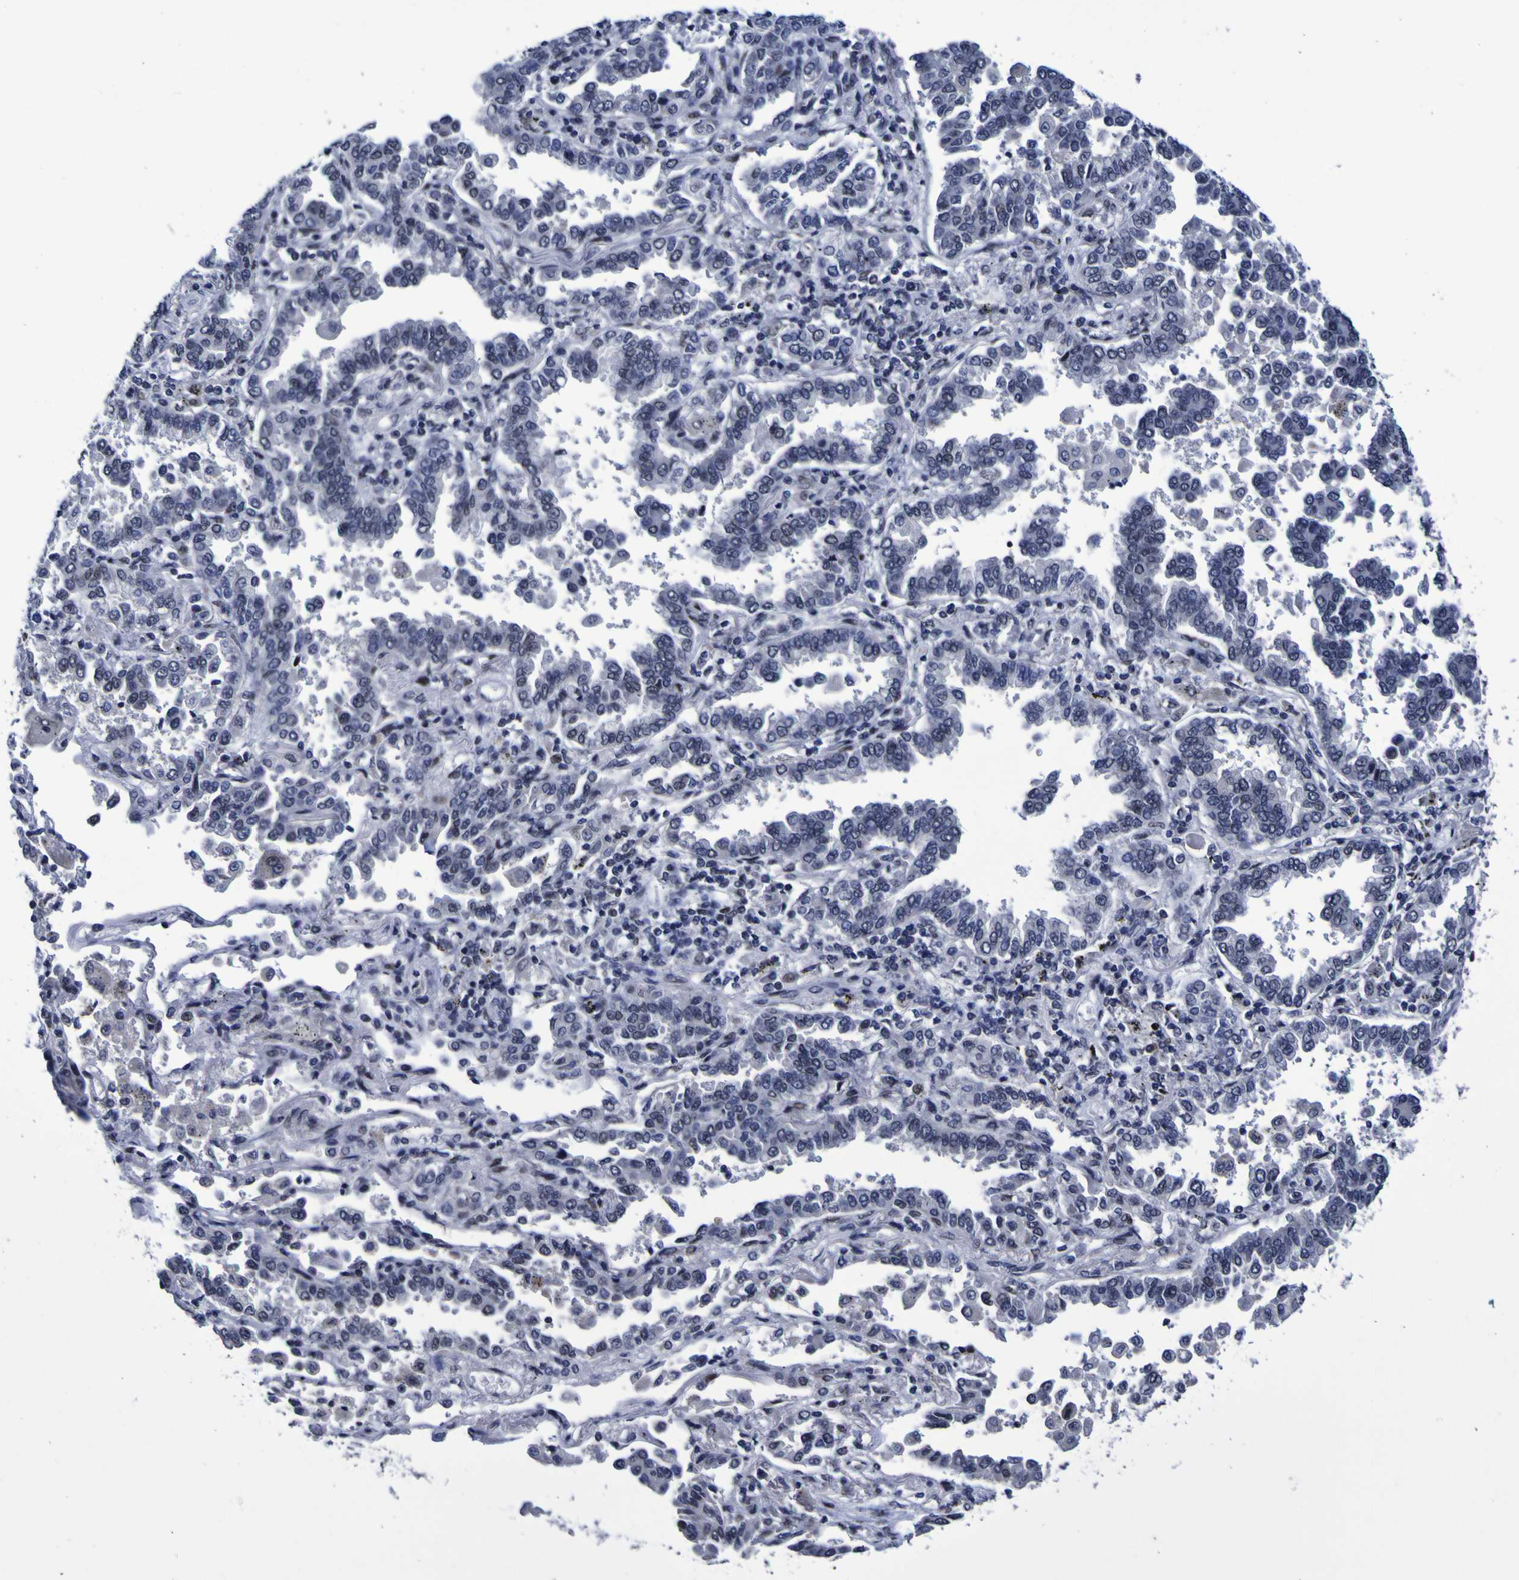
{"staining": {"intensity": "negative", "quantity": "none", "location": "none"}, "tissue": "lung cancer", "cell_type": "Tumor cells", "image_type": "cancer", "snomed": [{"axis": "morphology", "description": "Normal tissue, NOS"}, {"axis": "morphology", "description": "Adenocarcinoma, NOS"}, {"axis": "topography", "description": "Lung"}], "caption": "Tumor cells are negative for protein expression in human lung adenocarcinoma.", "gene": "MBD3", "patient": {"sex": "male", "age": 59}}